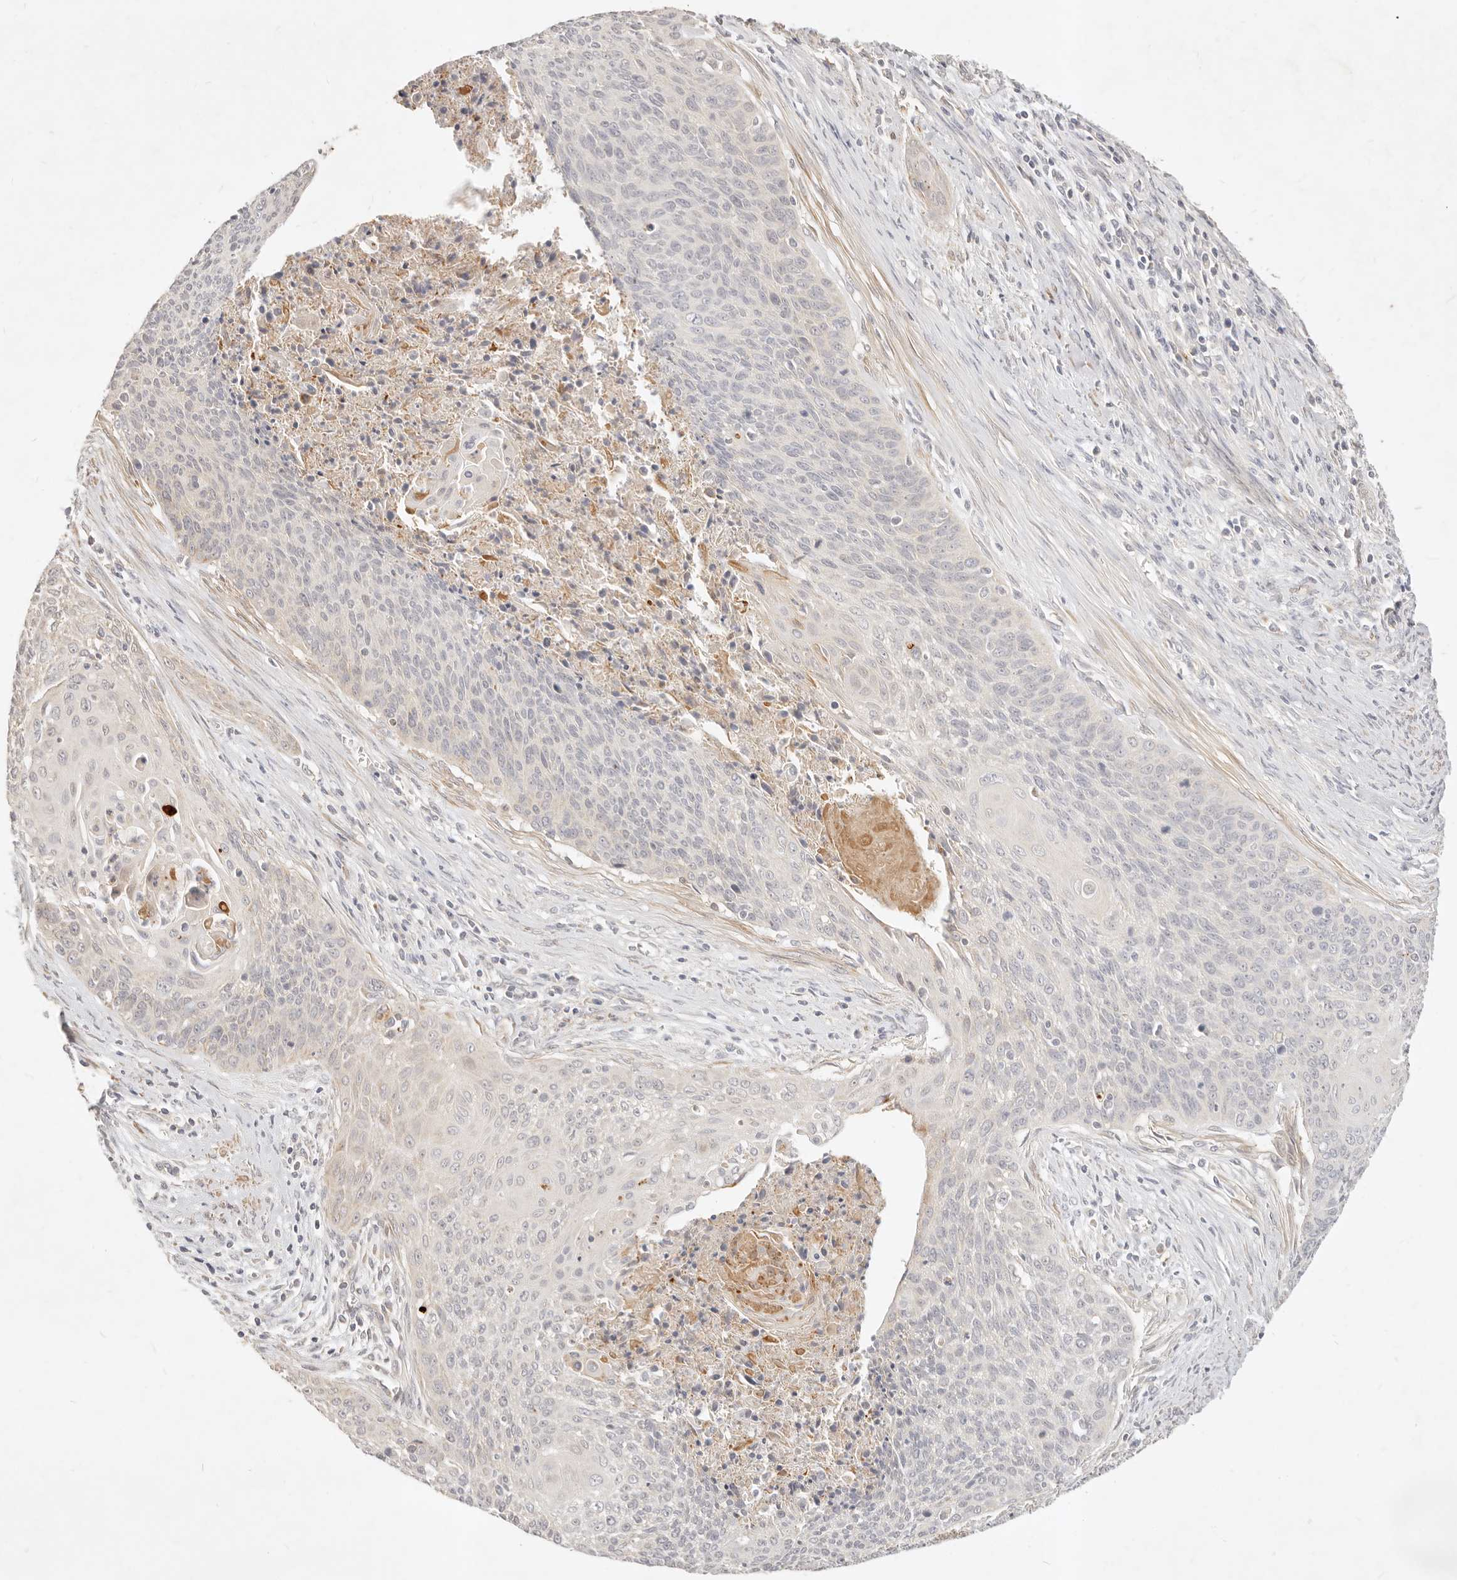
{"staining": {"intensity": "negative", "quantity": "none", "location": "none"}, "tissue": "cervical cancer", "cell_type": "Tumor cells", "image_type": "cancer", "snomed": [{"axis": "morphology", "description": "Squamous cell carcinoma, NOS"}, {"axis": "topography", "description": "Cervix"}], "caption": "Cervical cancer was stained to show a protein in brown. There is no significant positivity in tumor cells.", "gene": "RUBCNL", "patient": {"sex": "female", "age": 55}}